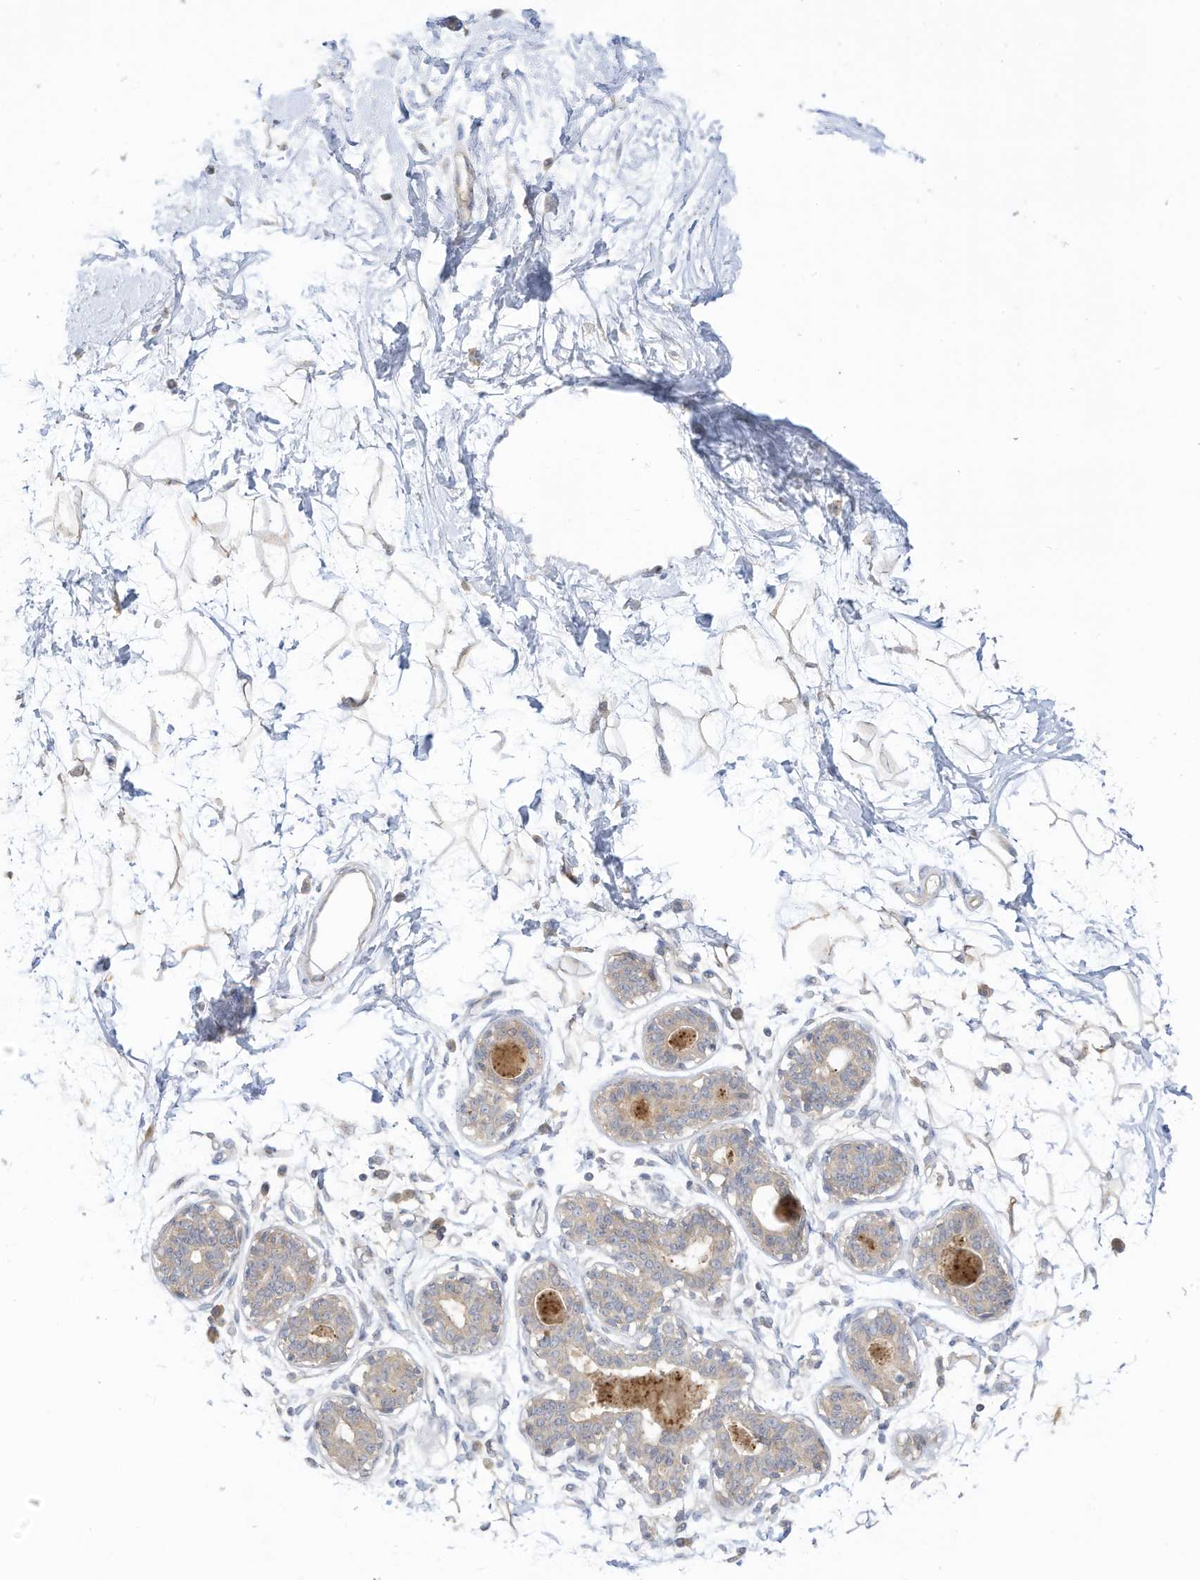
{"staining": {"intensity": "weak", "quantity": ">75%", "location": "cytoplasmic/membranous"}, "tissue": "breast", "cell_type": "Adipocytes", "image_type": "normal", "snomed": [{"axis": "morphology", "description": "Normal tissue, NOS"}, {"axis": "topography", "description": "Breast"}], "caption": "Weak cytoplasmic/membranous expression for a protein is seen in about >75% of adipocytes of benign breast using IHC.", "gene": "LRRN2", "patient": {"sex": "female", "age": 45}}